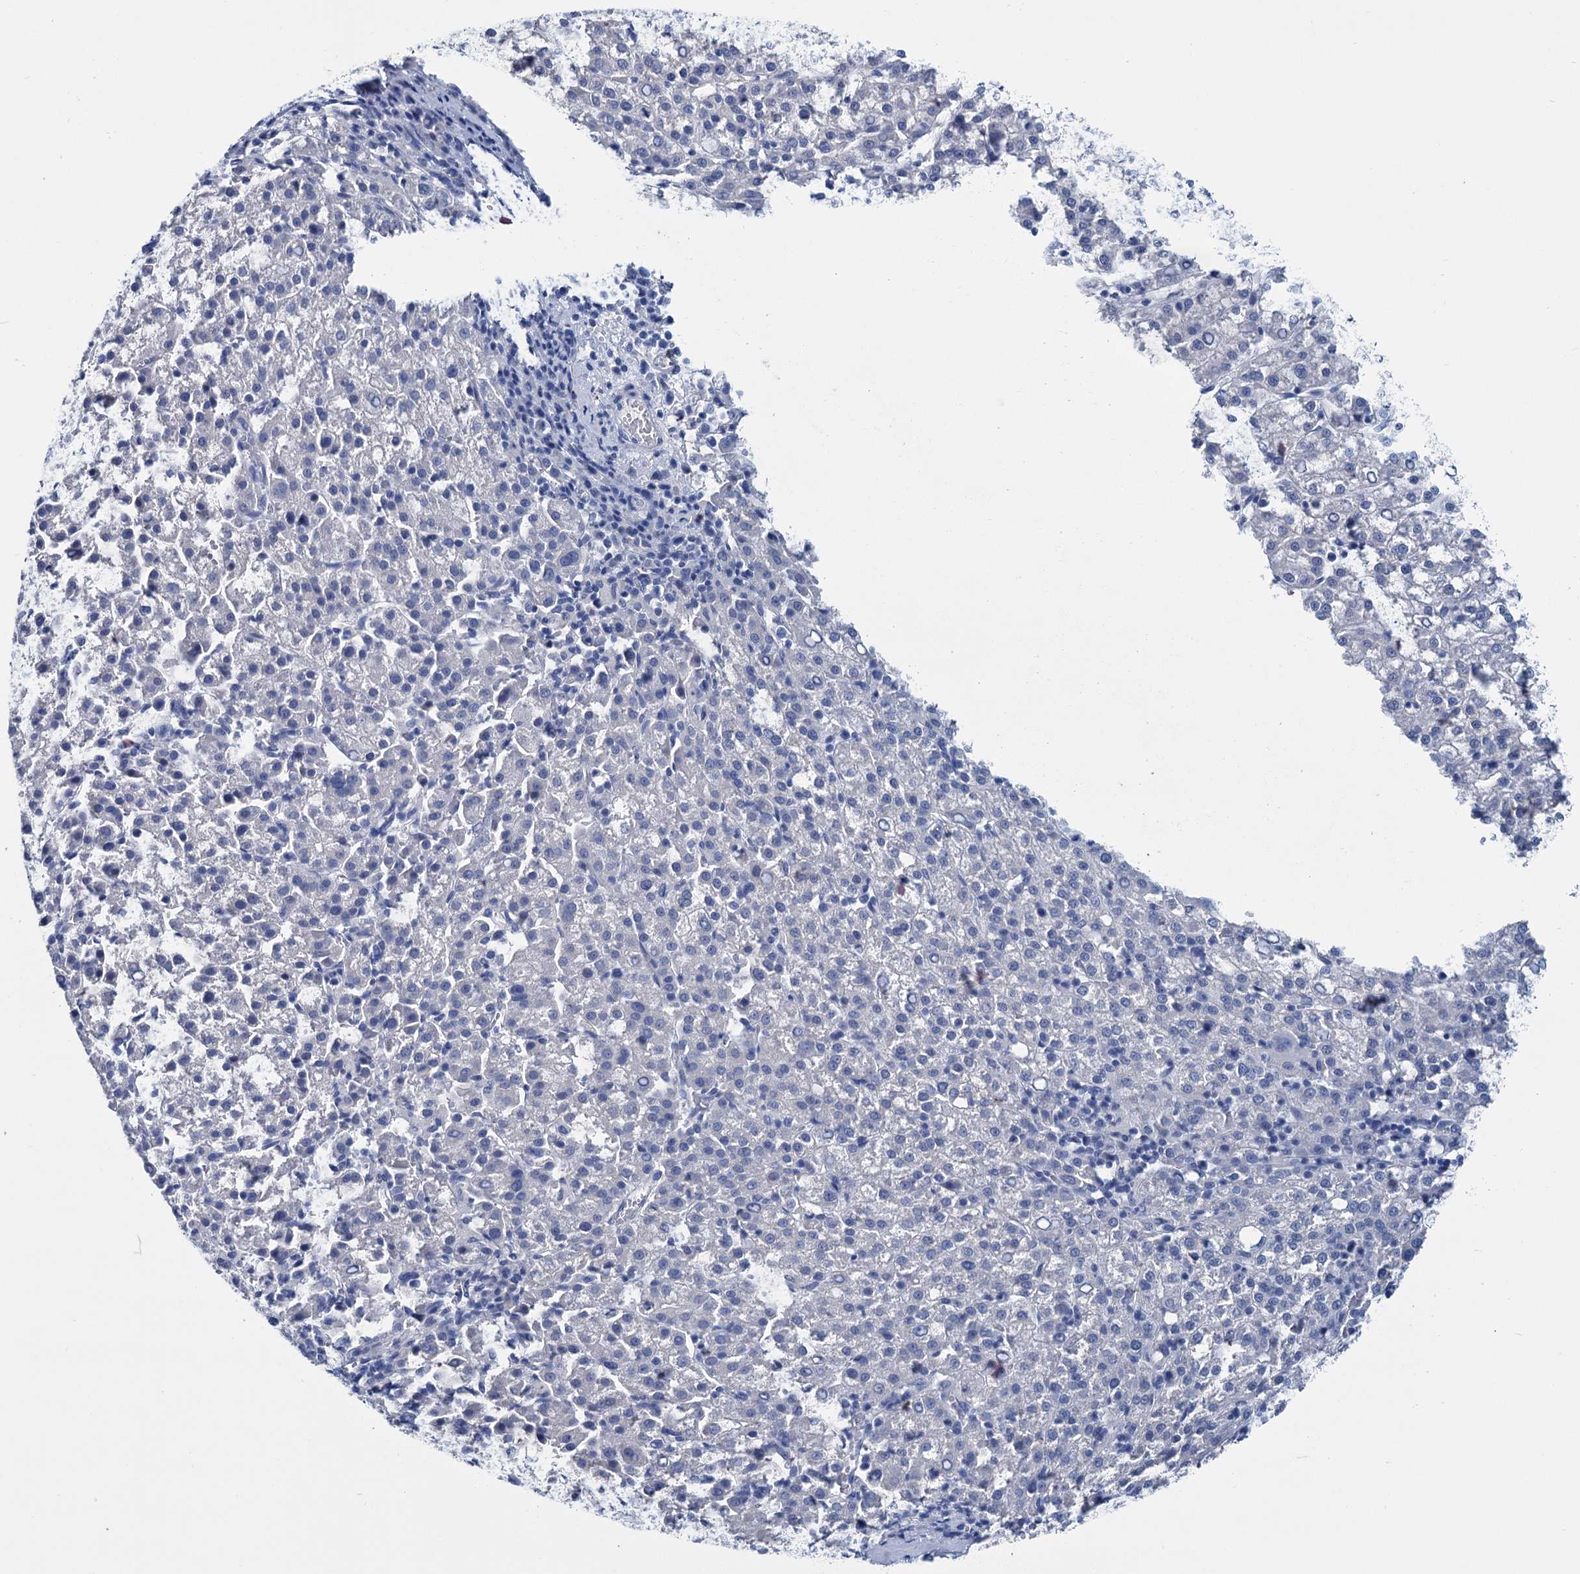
{"staining": {"intensity": "negative", "quantity": "none", "location": "none"}, "tissue": "liver cancer", "cell_type": "Tumor cells", "image_type": "cancer", "snomed": [{"axis": "morphology", "description": "Carcinoma, Hepatocellular, NOS"}, {"axis": "topography", "description": "Liver"}], "caption": "The immunohistochemistry (IHC) image has no significant positivity in tumor cells of hepatocellular carcinoma (liver) tissue. Nuclei are stained in blue.", "gene": "MYOZ3", "patient": {"sex": "female", "age": 58}}